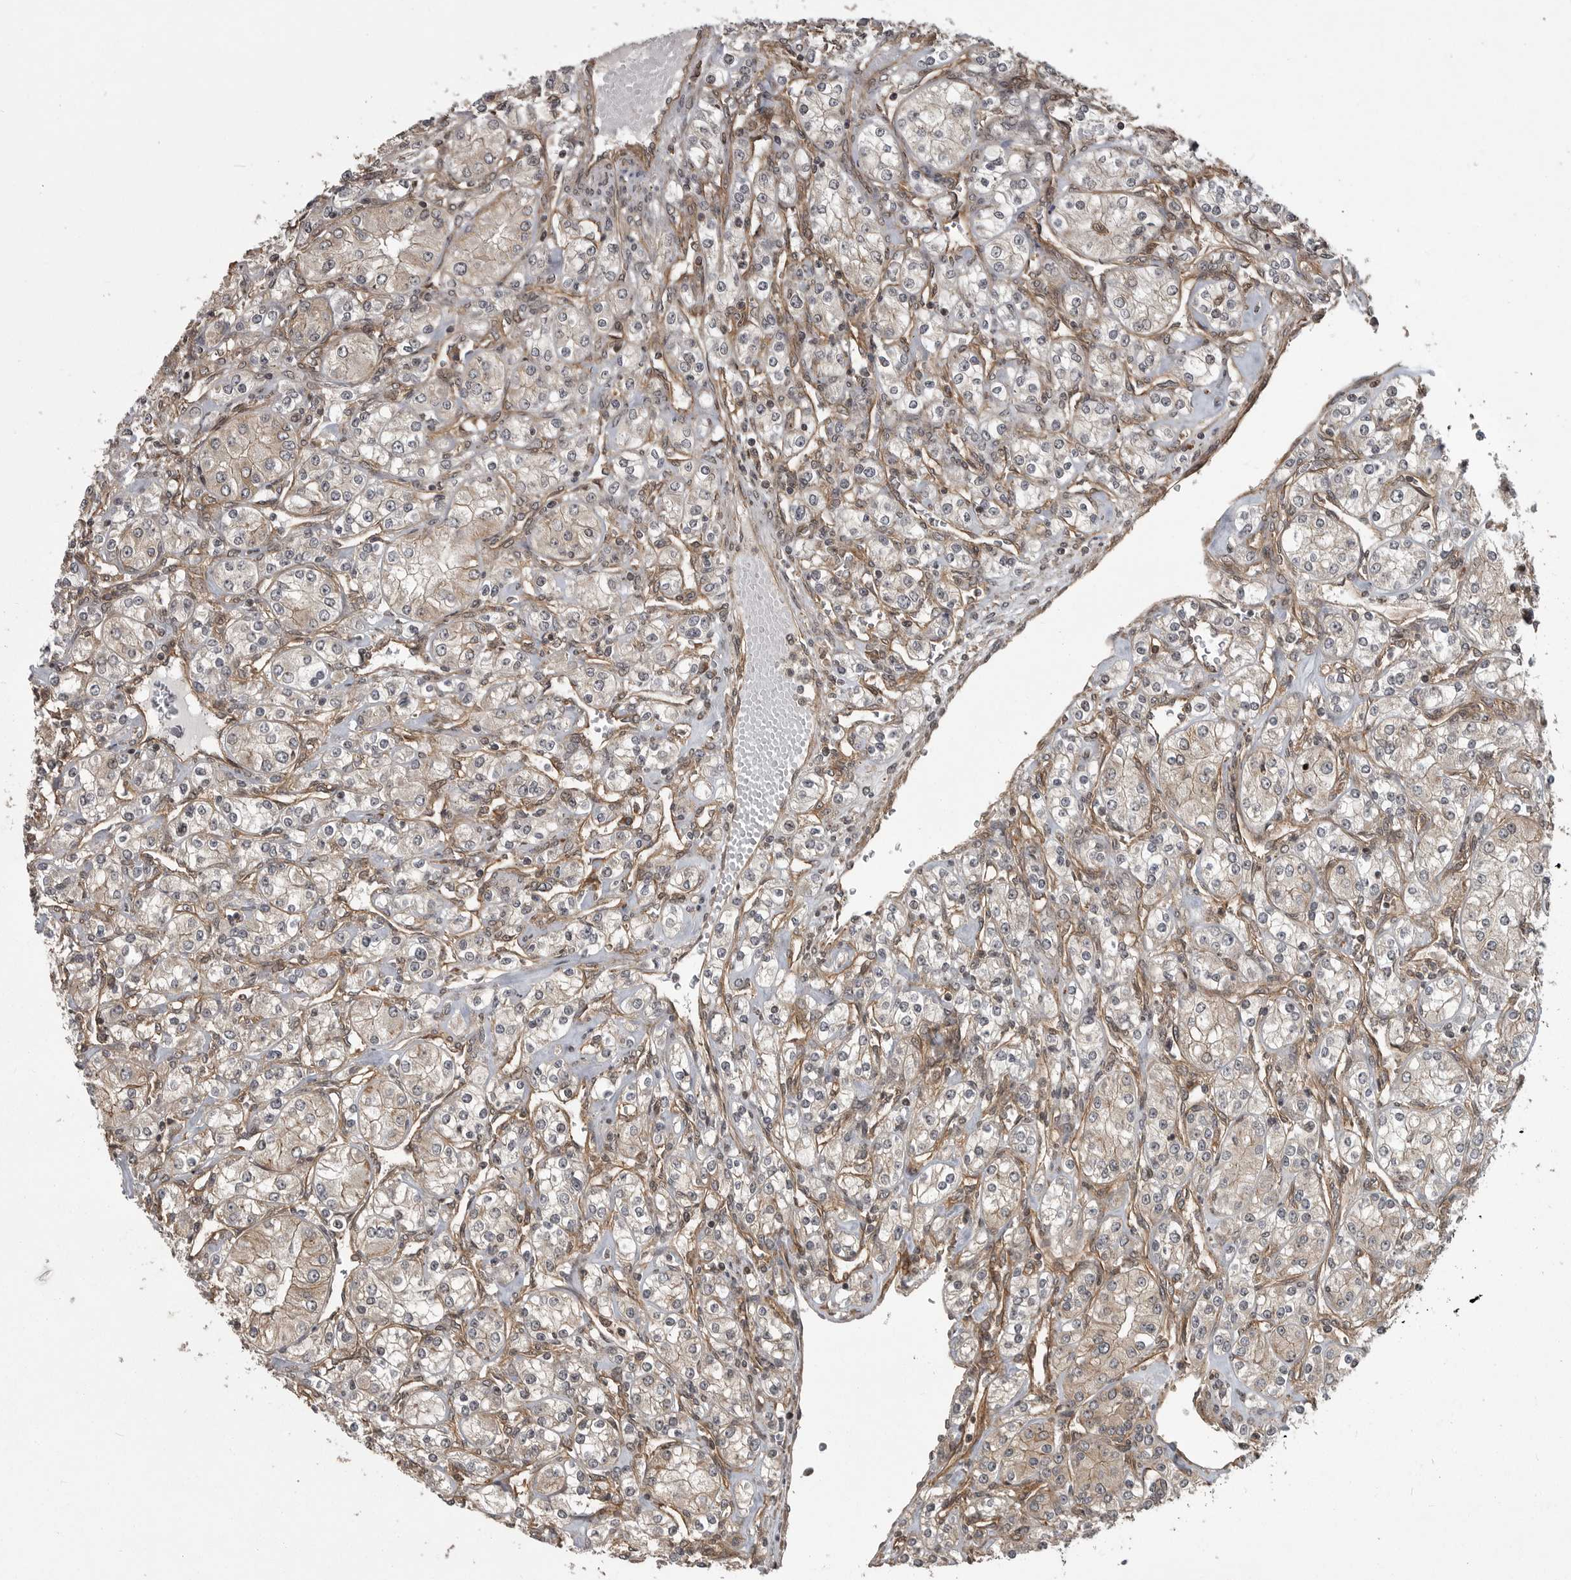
{"staining": {"intensity": "weak", "quantity": "25%-75%", "location": "cytoplasmic/membranous"}, "tissue": "renal cancer", "cell_type": "Tumor cells", "image_type": "cancer", "snomed": [{"axis": "morphology", "description": "Adenocarcinoma, NOS"}, {"axis": "topography", "description": "Kidney"}], "caption": "Protein staining of renal cancer (adenocarcinoma) tissue displays weak cytoplasmic/membranous staining in about 25%-75% of tumor cells.", "gene": "DNAJC8", "patient": {"sex": "male", "age": 77}}